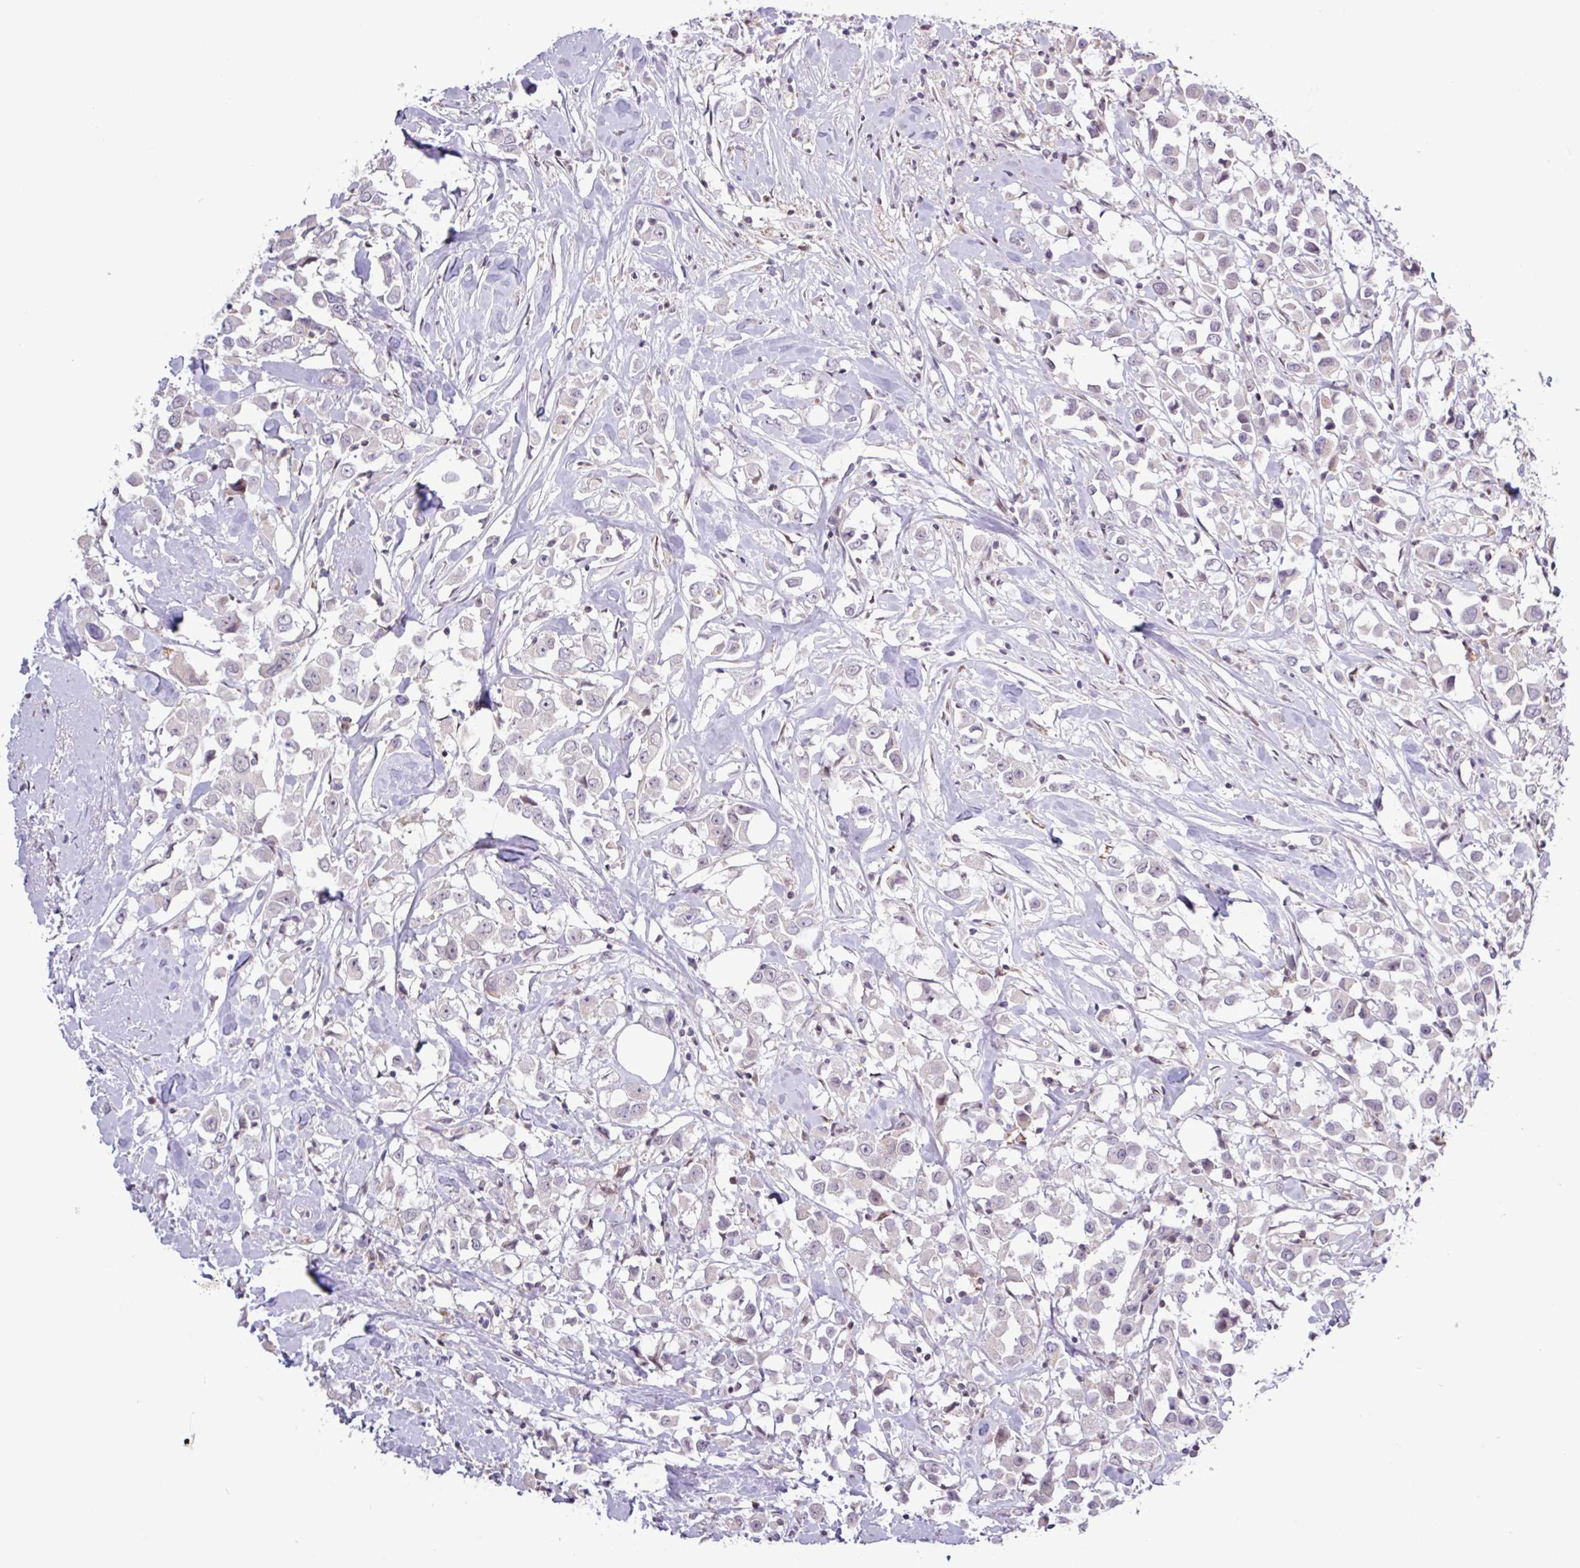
{"staining": {"intensity": "negative", "quantity": "none", "location": "none"}, "tissue": "breast cancer", "cell_type": "Tumor cells", "image_type": "cancer", "snomed": [{"axis": "morphology", "description": "Duct carcinoma"}, {"axis": "topography", "description": "Breast"}], "caption": "Immunohistochemical staining of breast cancer demonstrates no significant staining in tumor cells. (DAB (3,3'-diaminobenzidine) immunohistochemistry (IHC) visualized using brightfield microscopy, high magnification).", "gene": "RTL3", "patient": {"sex": "female", "age": 61}}